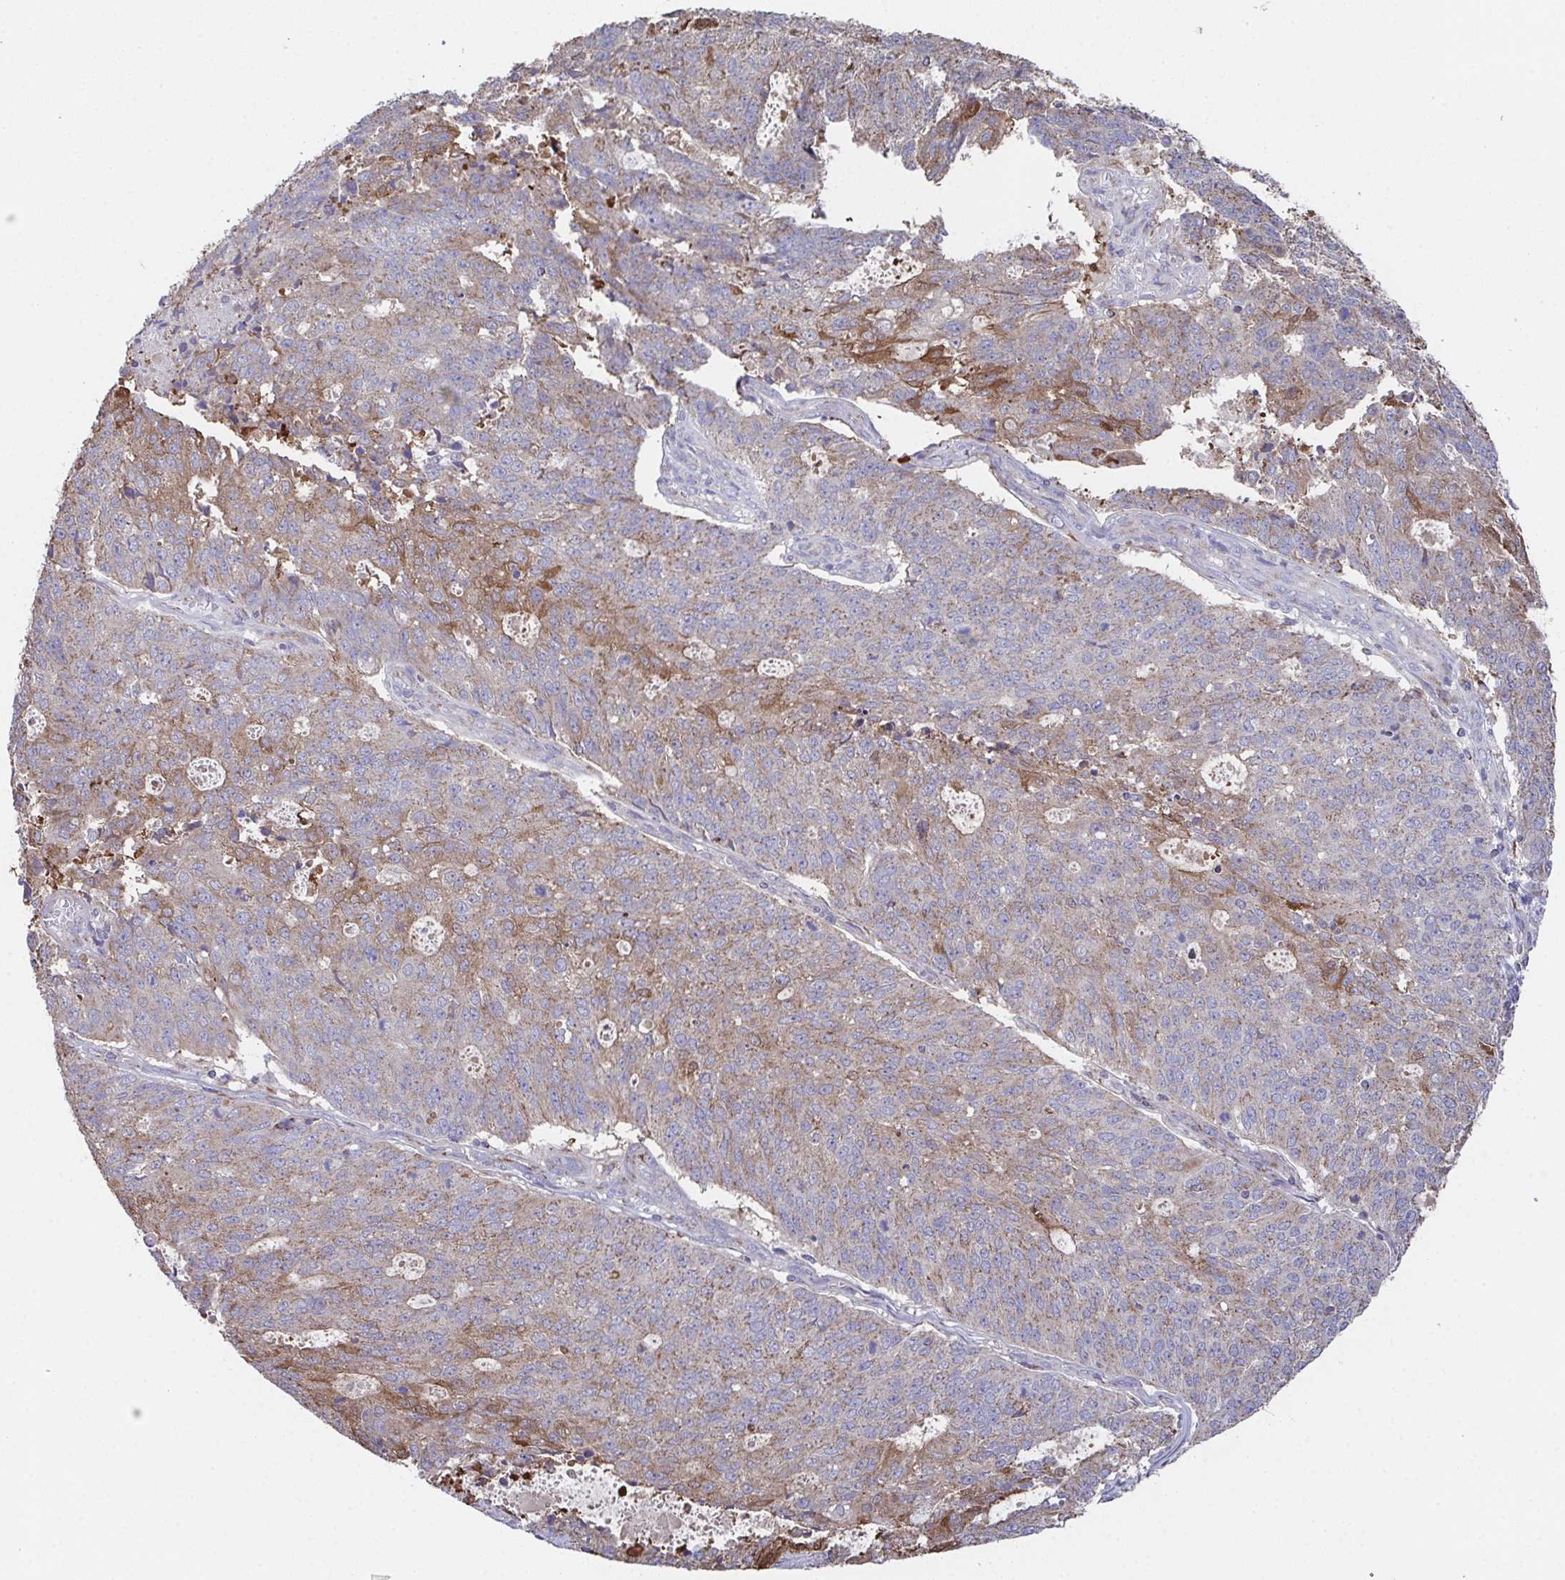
{"staining": {"intensity": "weak", "quantity": "25%-75%", "location": "cytoplasmic/membranous"}, "tissue": "endometrial cancer", "cell_type": "Tumor cells", "image_type": "cancer", "snomed": [{"axis": "morphology", "description": "Adenocarcinoma, NOS"}, {"axis": "topography", "description": "Endometrium"}], "caption": "A brown stain labels weak cytoplasmic/membranous positivity of a protein in endometrial cancer (adenocarcinoma) tumor cells.", "gene": "MT-ND3", "patient": {"sex": "female", "age": 82}}